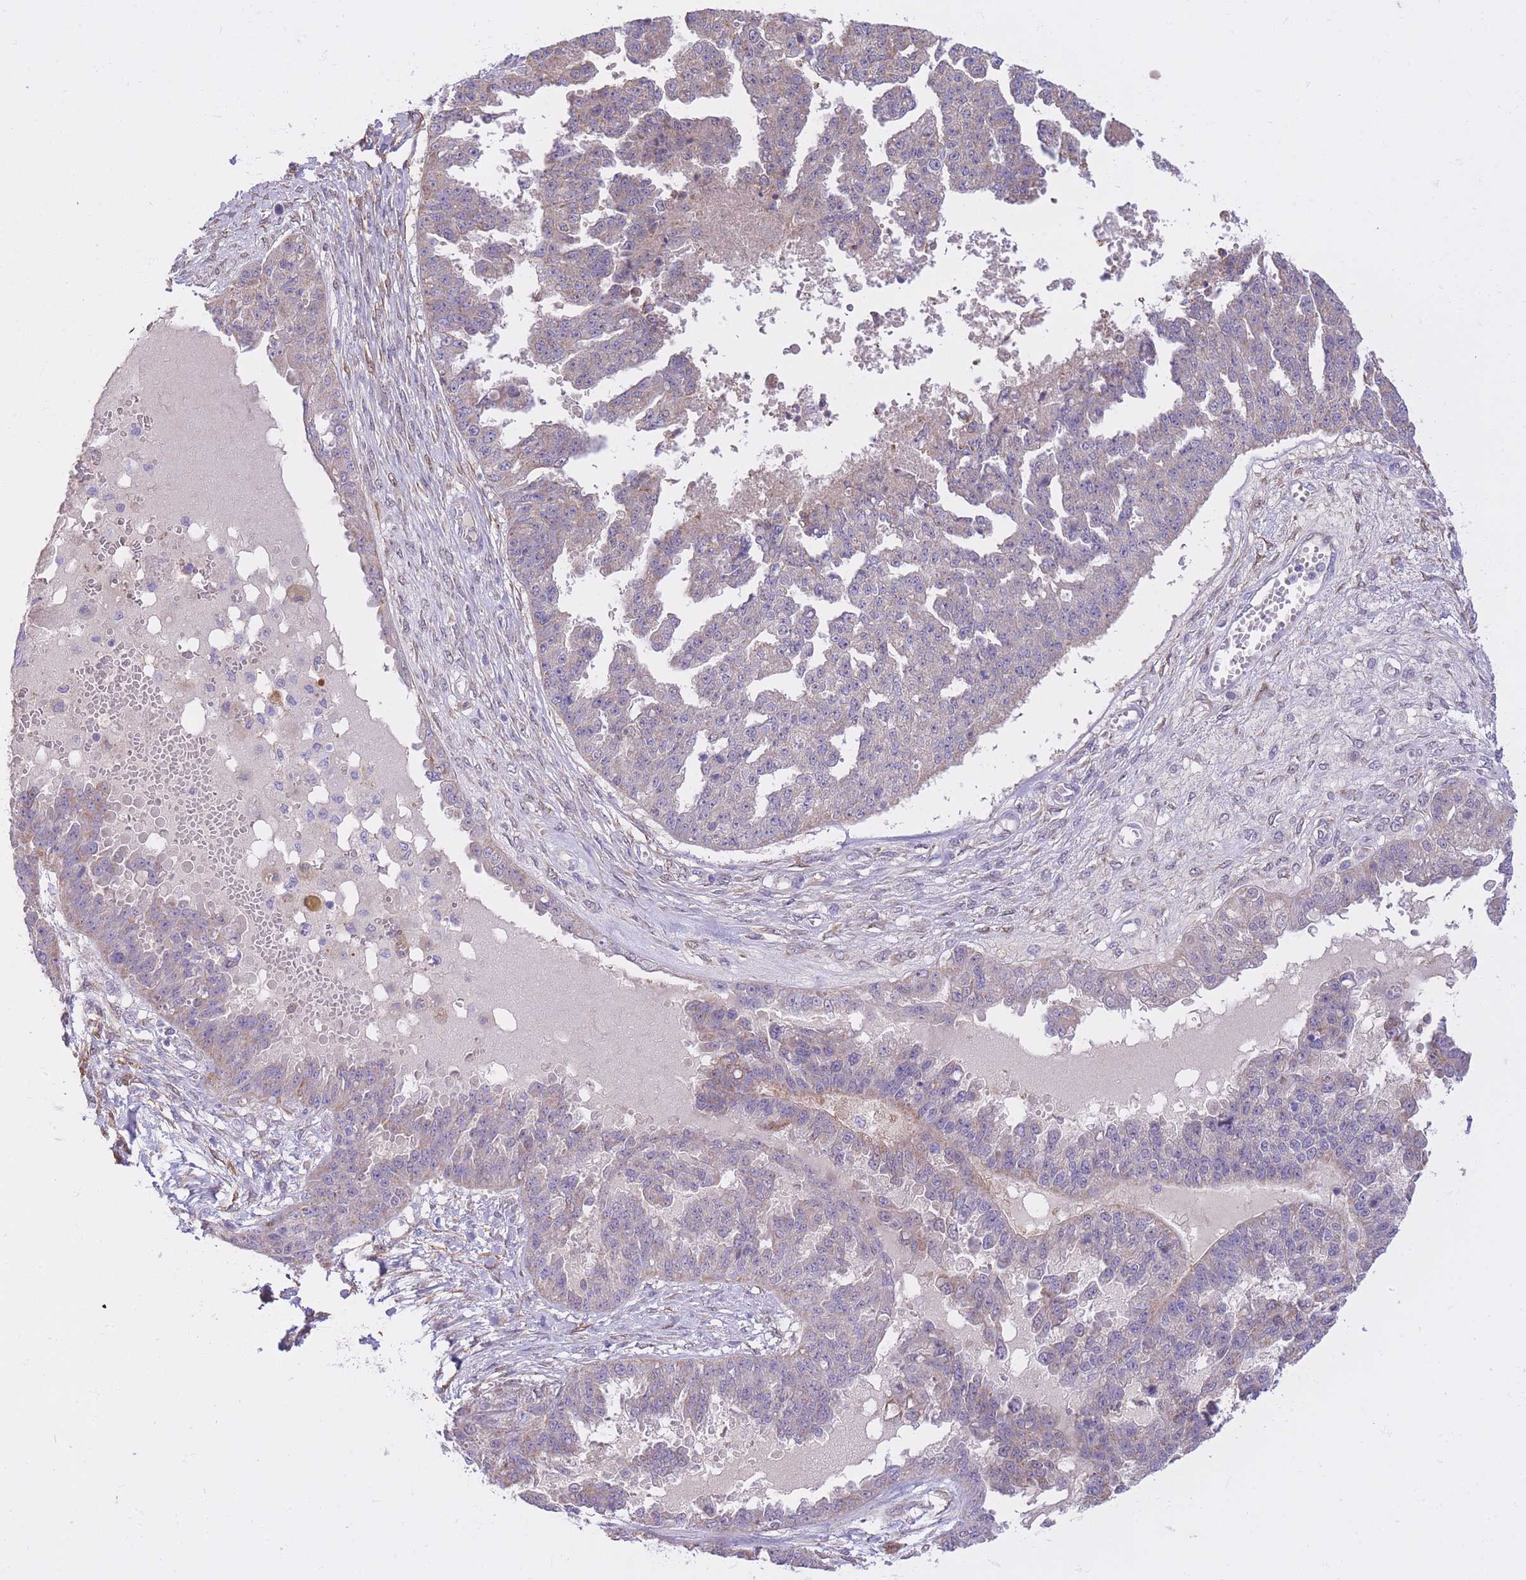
{"staining": {"intensity": "weak", "quantity": "<25%", "location": "cytoplasmic/membranous"}, "tissue": "ovarian cancer", "cell_type": "Tumor cells", "image_type": "cancer", "snomed": [{"axis": "morphology", "description": "Cystadenocarcinoma, serous, NOS"}, {"axis": "topography", "description": "Ovary"}], "caption": "Tumor cells show no significant positivity in ovarian cancer (serous cystadenocarcinoma).", "gene": "PGM1", "patient": {"sex": "female", "age": 58}}